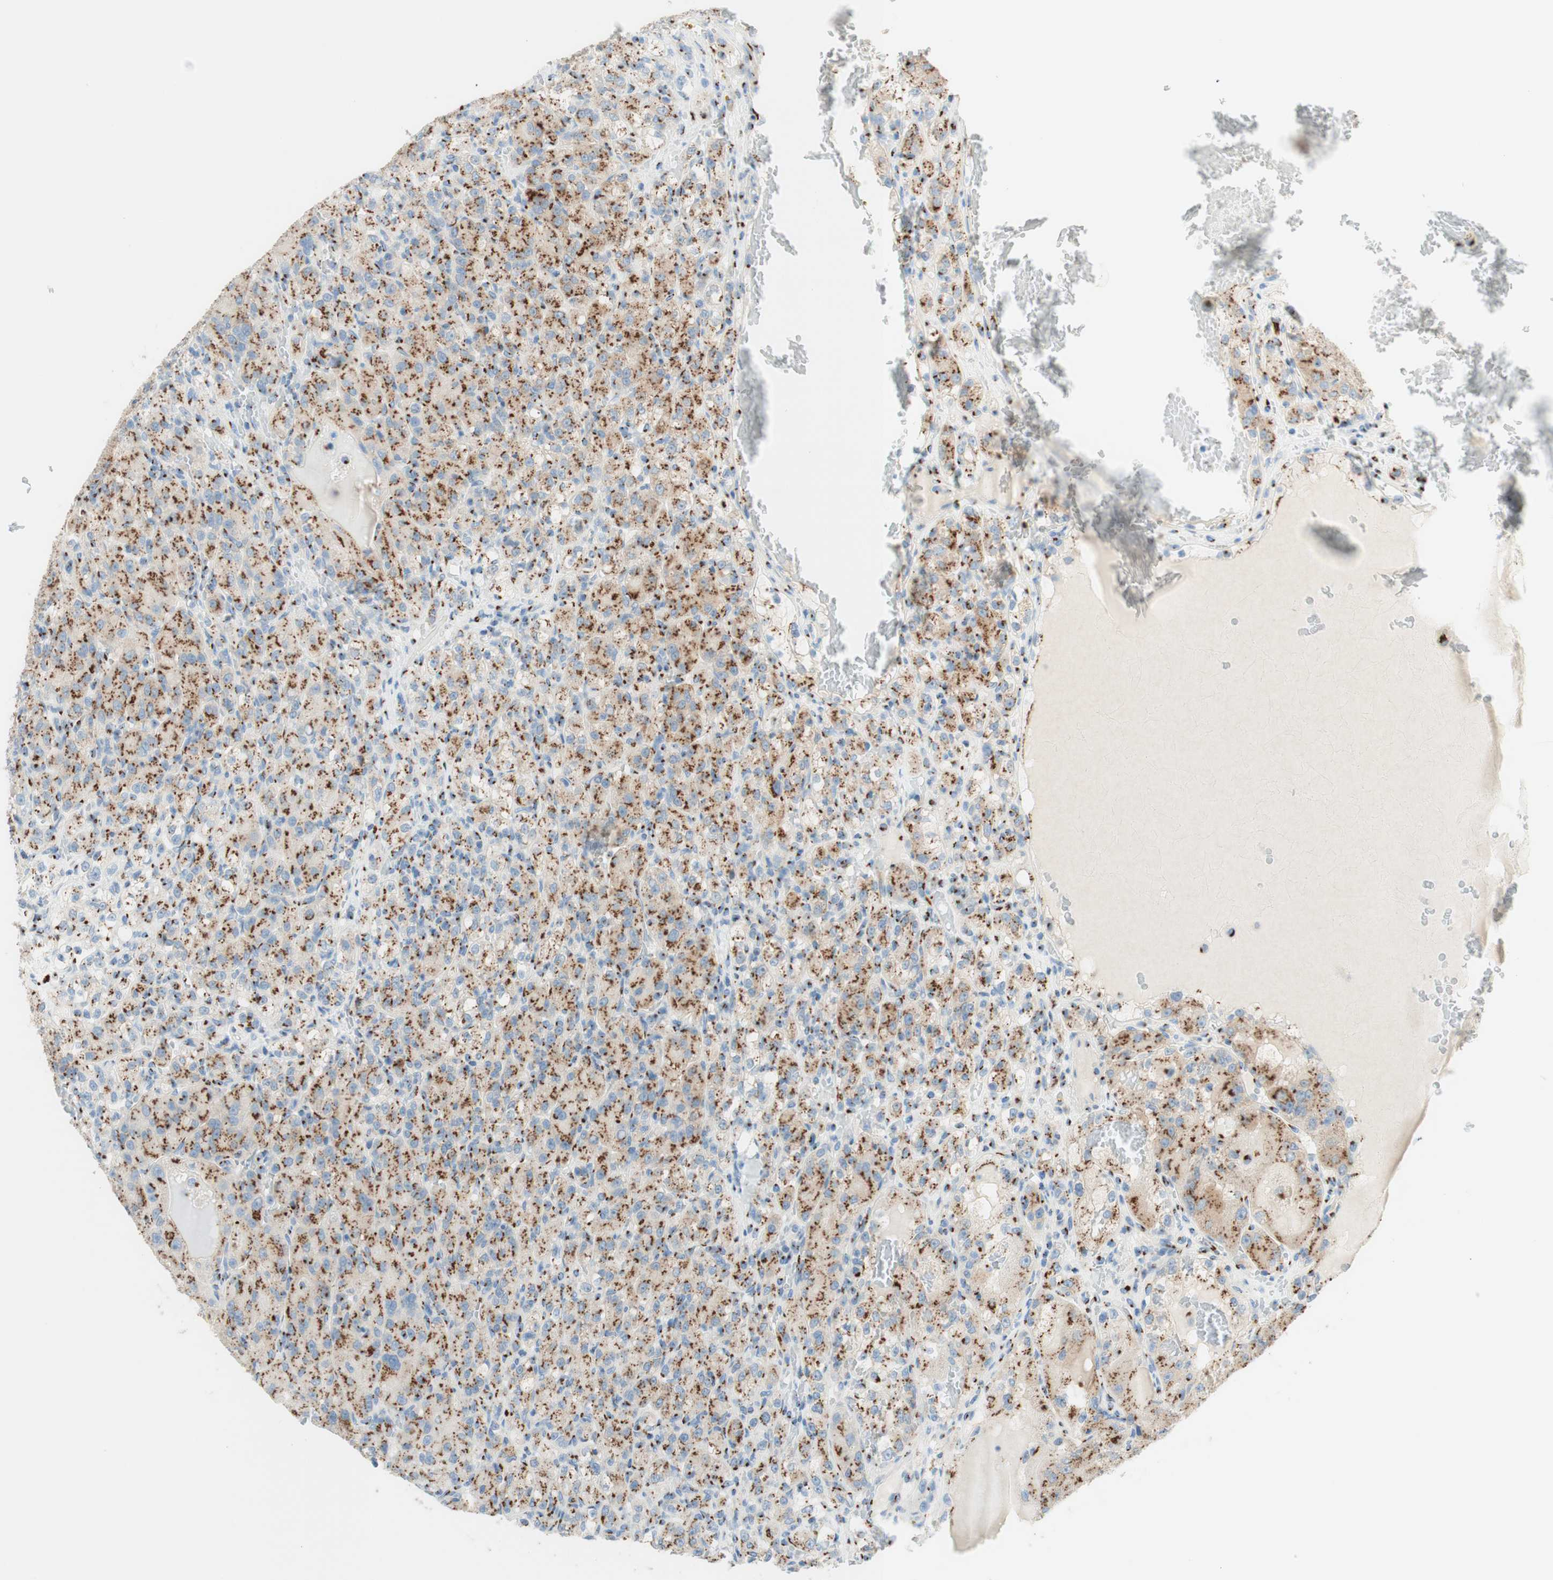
{"staining": {"intensity": "strong", "quantity": ">75%", "location": "cytoplasmic/membranous"}, "tissue": "renal cancer", "cell_type": "Tumor cells", "image_type": "cancer", "snomed": [{"axis": "morphology", "description": "Adenocarcinoma, NOS"}, {"axis": "topography", "description": "Kidney"}], "caption": "This micrograph shows immunohistochemistry staining of human renal adenocarcinoma, with high strong cytoplasmic/membranous staining in about >75% of tumor cells.", "gene": "GOLGB1", "patient": {"sex": "male", "age": 61}}